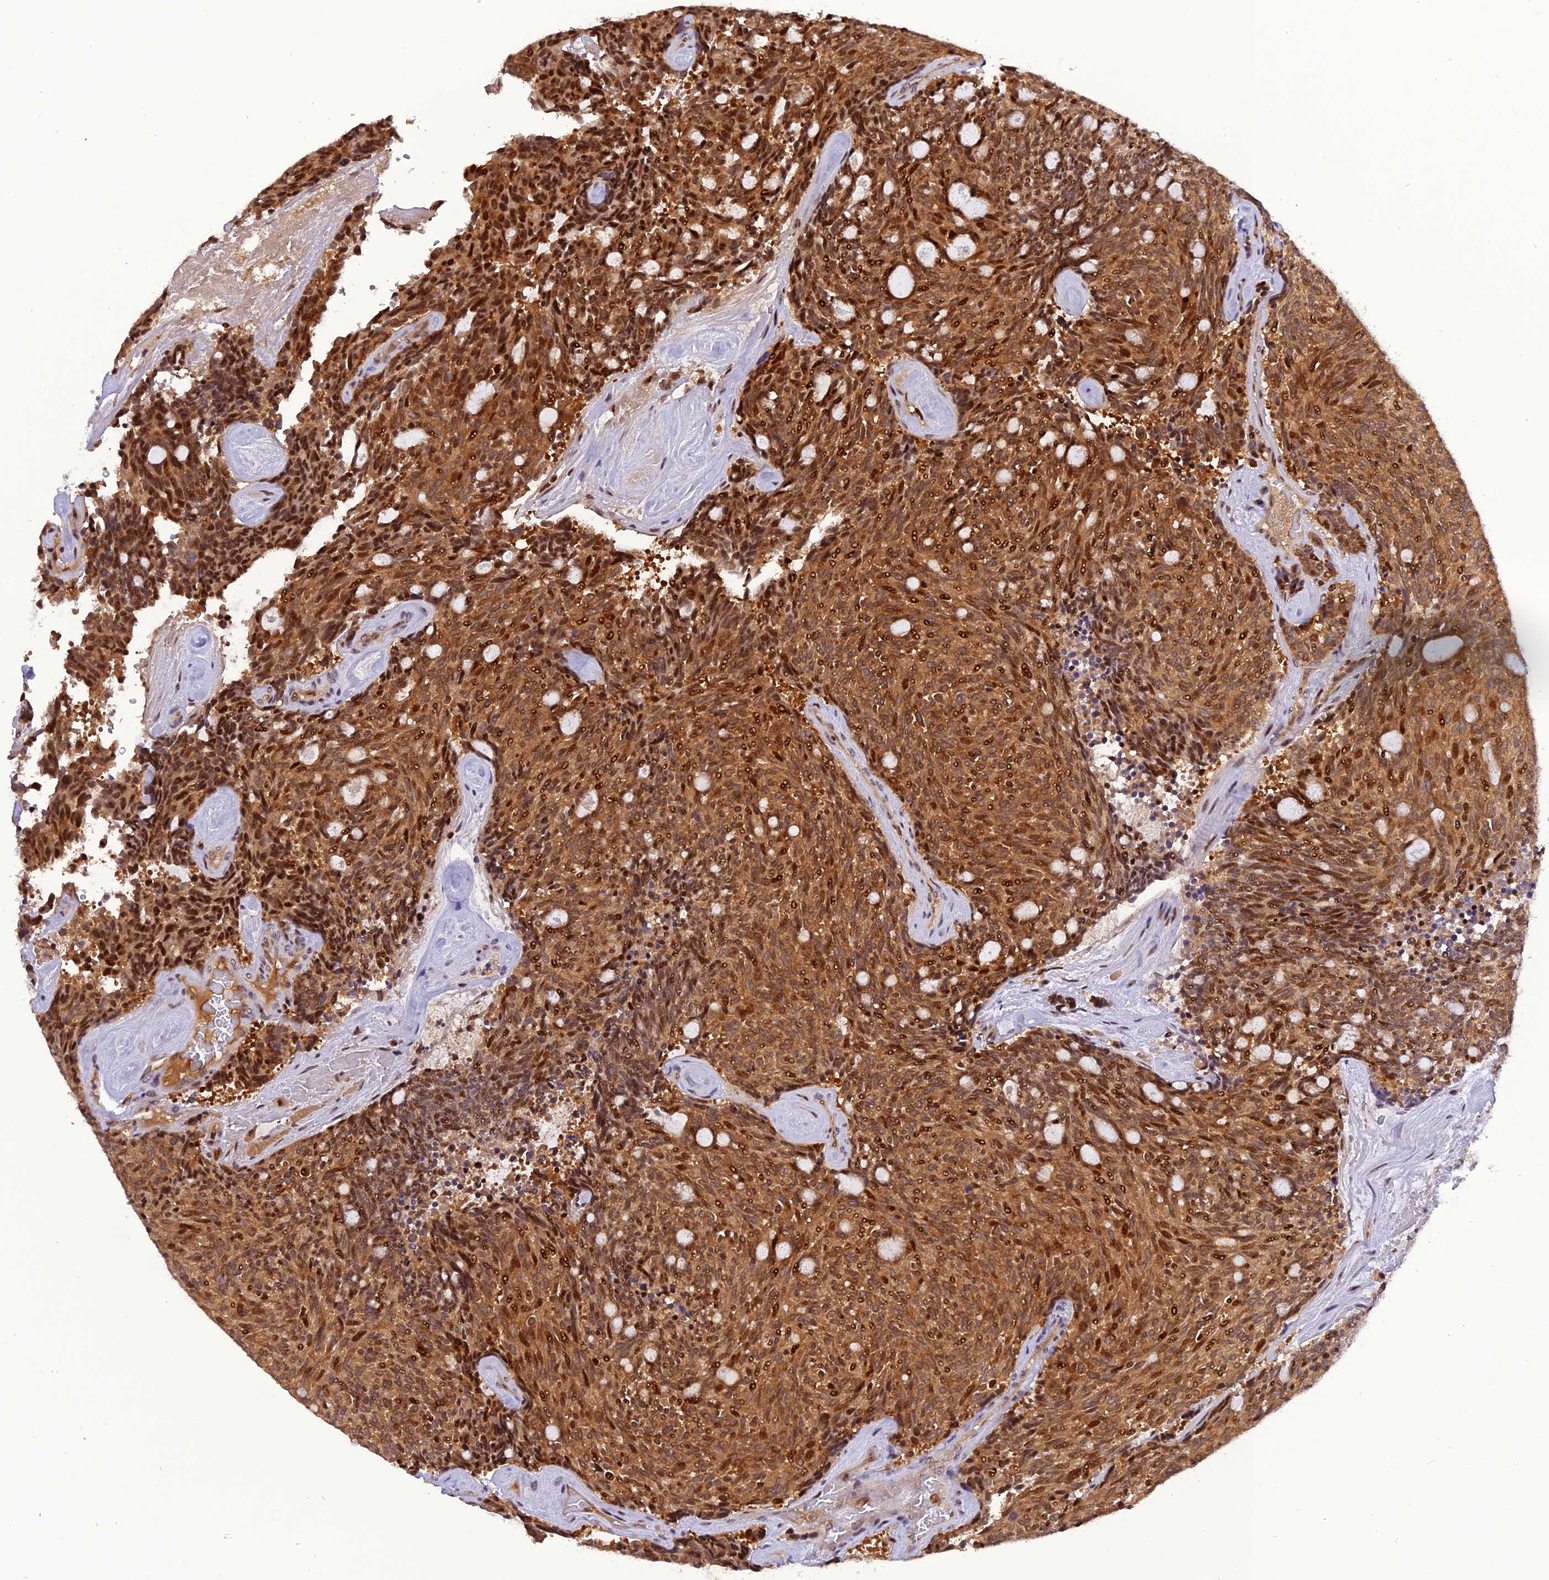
{"staining": {"intensity": "strong", "quantity": ">75%", "location": "cytoplasmic/membranous,nuclear"}, "tissue": "carcinoid", "cell_type": "Tumor cells", "image_type": "cancer", "snomed": [{"axis": "morphology", "description": "Carcinoid, malignant, NOS"}, {"axis": "topography", "description": "Pancreas"}], "caption": "Carcinoid stained with a brown dye shows strong cytoplasmic/membranous and nuclear positive expression in about >75% of tumor cells.", "gene": "RABGGTA", "patient": {"sex": "female", "age": 54}}